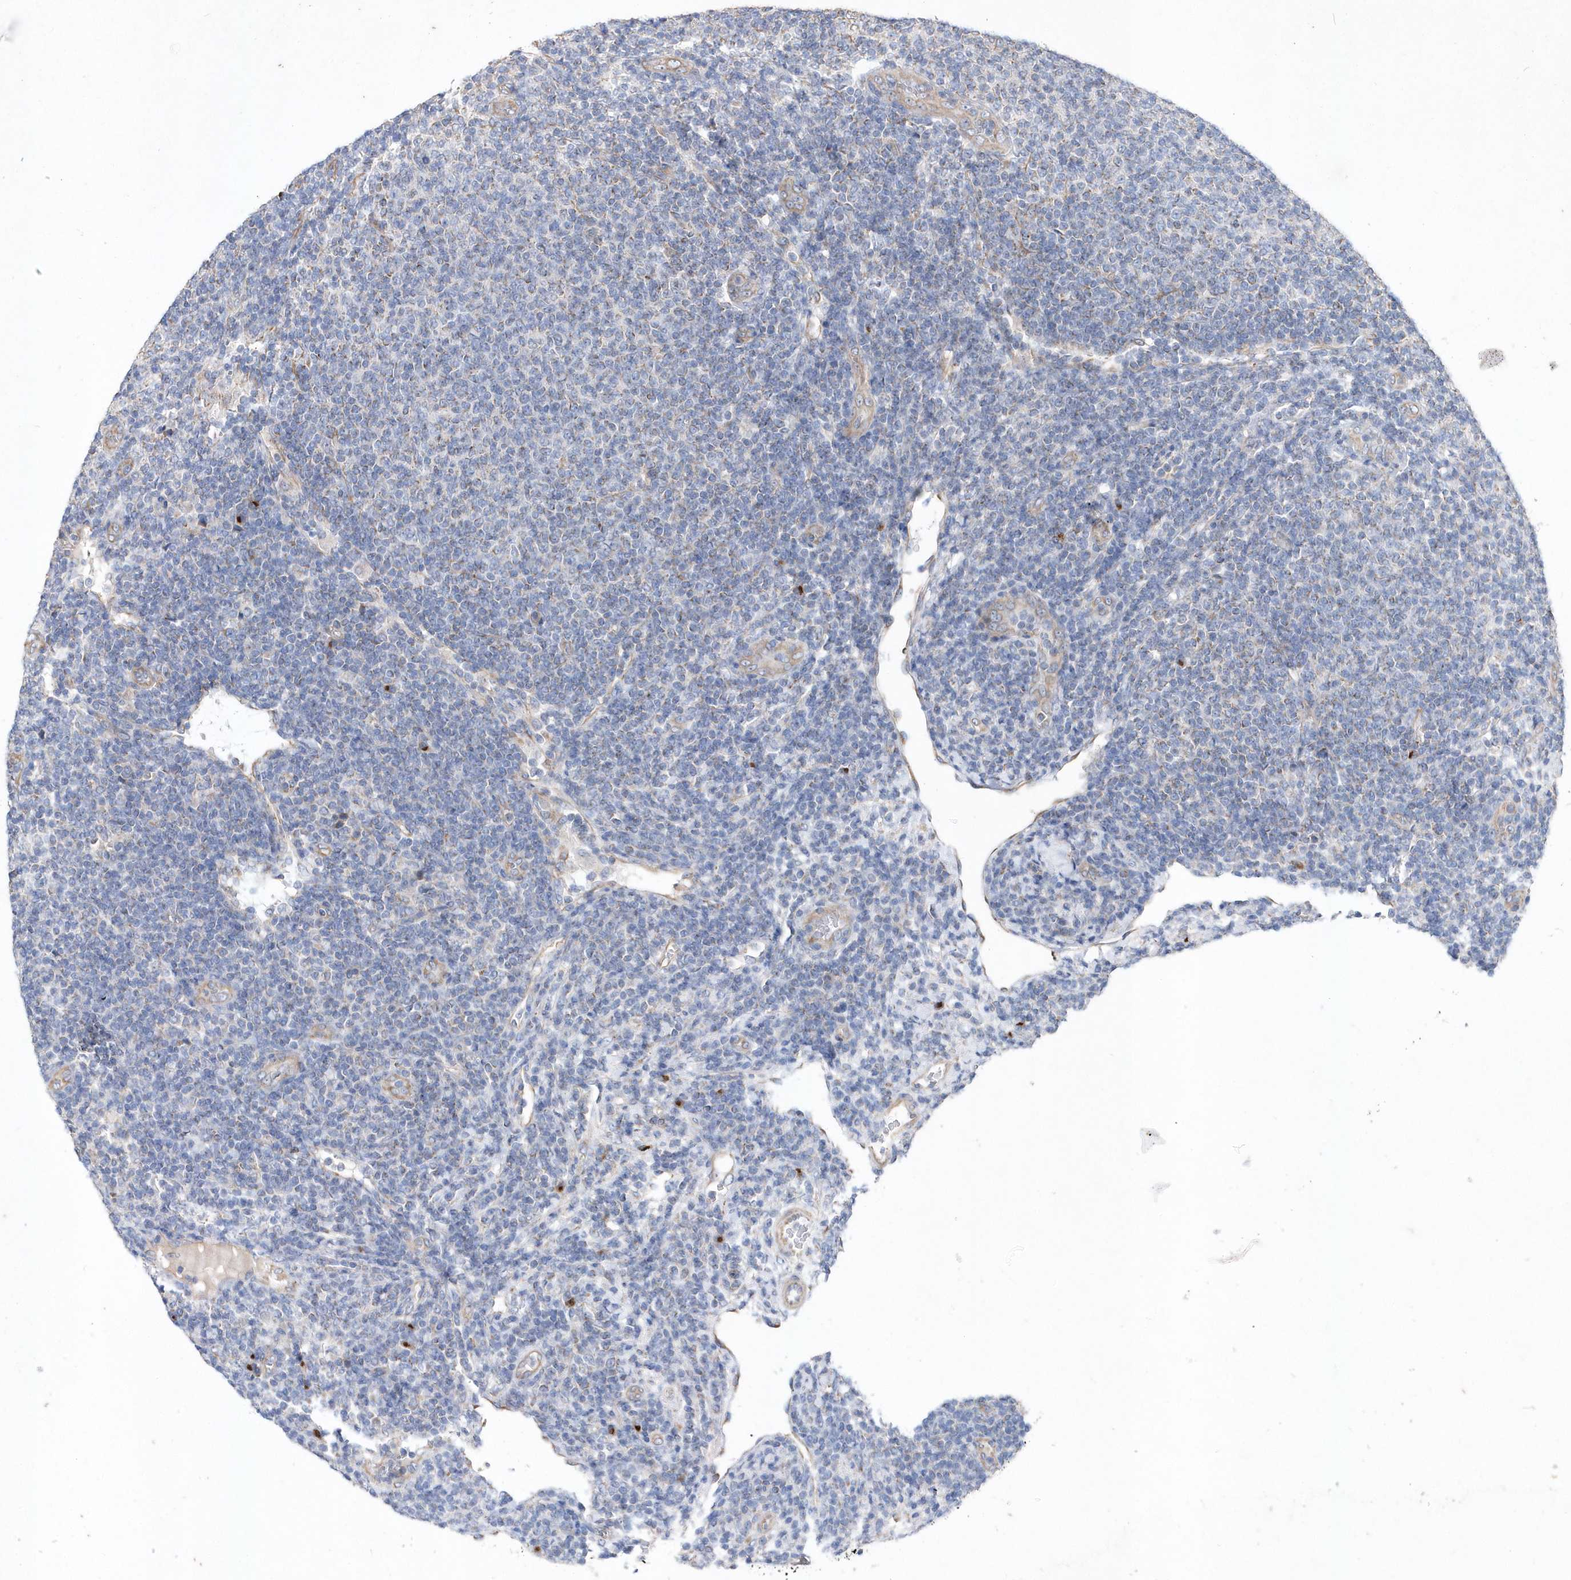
{"staining": {"intensity": "weak", "quantity": "<25%", "location": "cytoplasmic/membranous"}, "tissue": "lymphoma", "cell_type": "Tumor cells", "image_type": "cancer", "snomed": [{"axis": "morphology", "description": "Malignant lymphoma, non-Hodgkin's type, Low grade"}, {"axis": "topography", "description": "Lymph node"}], "caption": "This histopathology image is of lymphoma stained with IHC to label a protein in brown with the nuclei are counter-stained blue. There is no positivity in tumor cells.", "gene": "METTL8", "patient": {"sex": "male", "age": 66}}